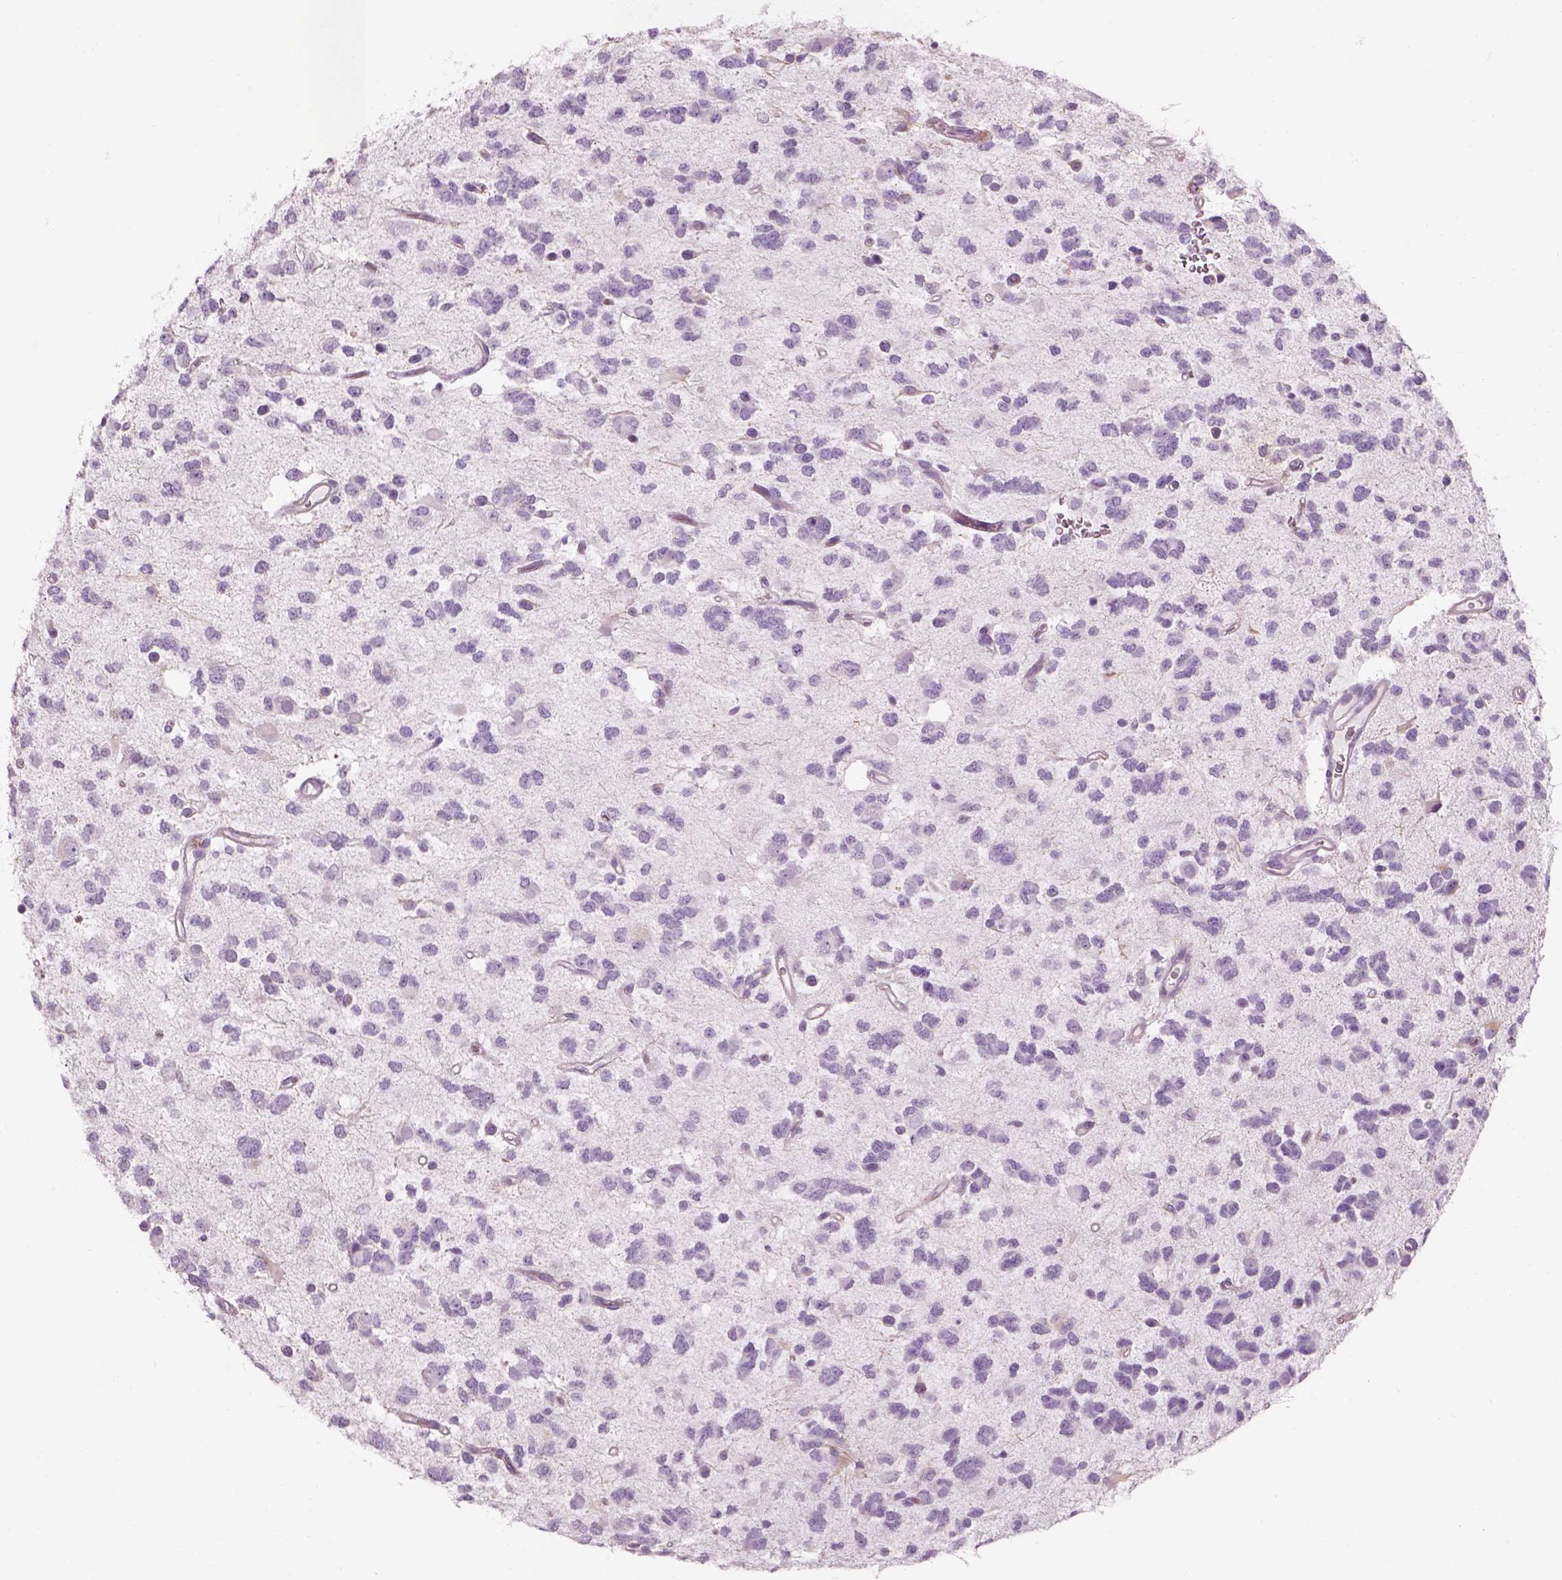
{"staining": {"intensity": "negative", "quantity": "none", "location": "none"}, "tissue": "glioma", "cell_type": "Tumor cells", "image_type": "cancer", "snomed": [{"axis": "morphology", "description": "Glioma, malignant, Low grade"}, {"axis": "topography", "description": "Brain"}], "caption": "Human low-grade glioma (malignant) stained for a protein using immunohistochemistry (IHC) reveals no staining in tumor cells.", "gene": "GAS2L2", "patient": {"sex": "female", "age": 45}}